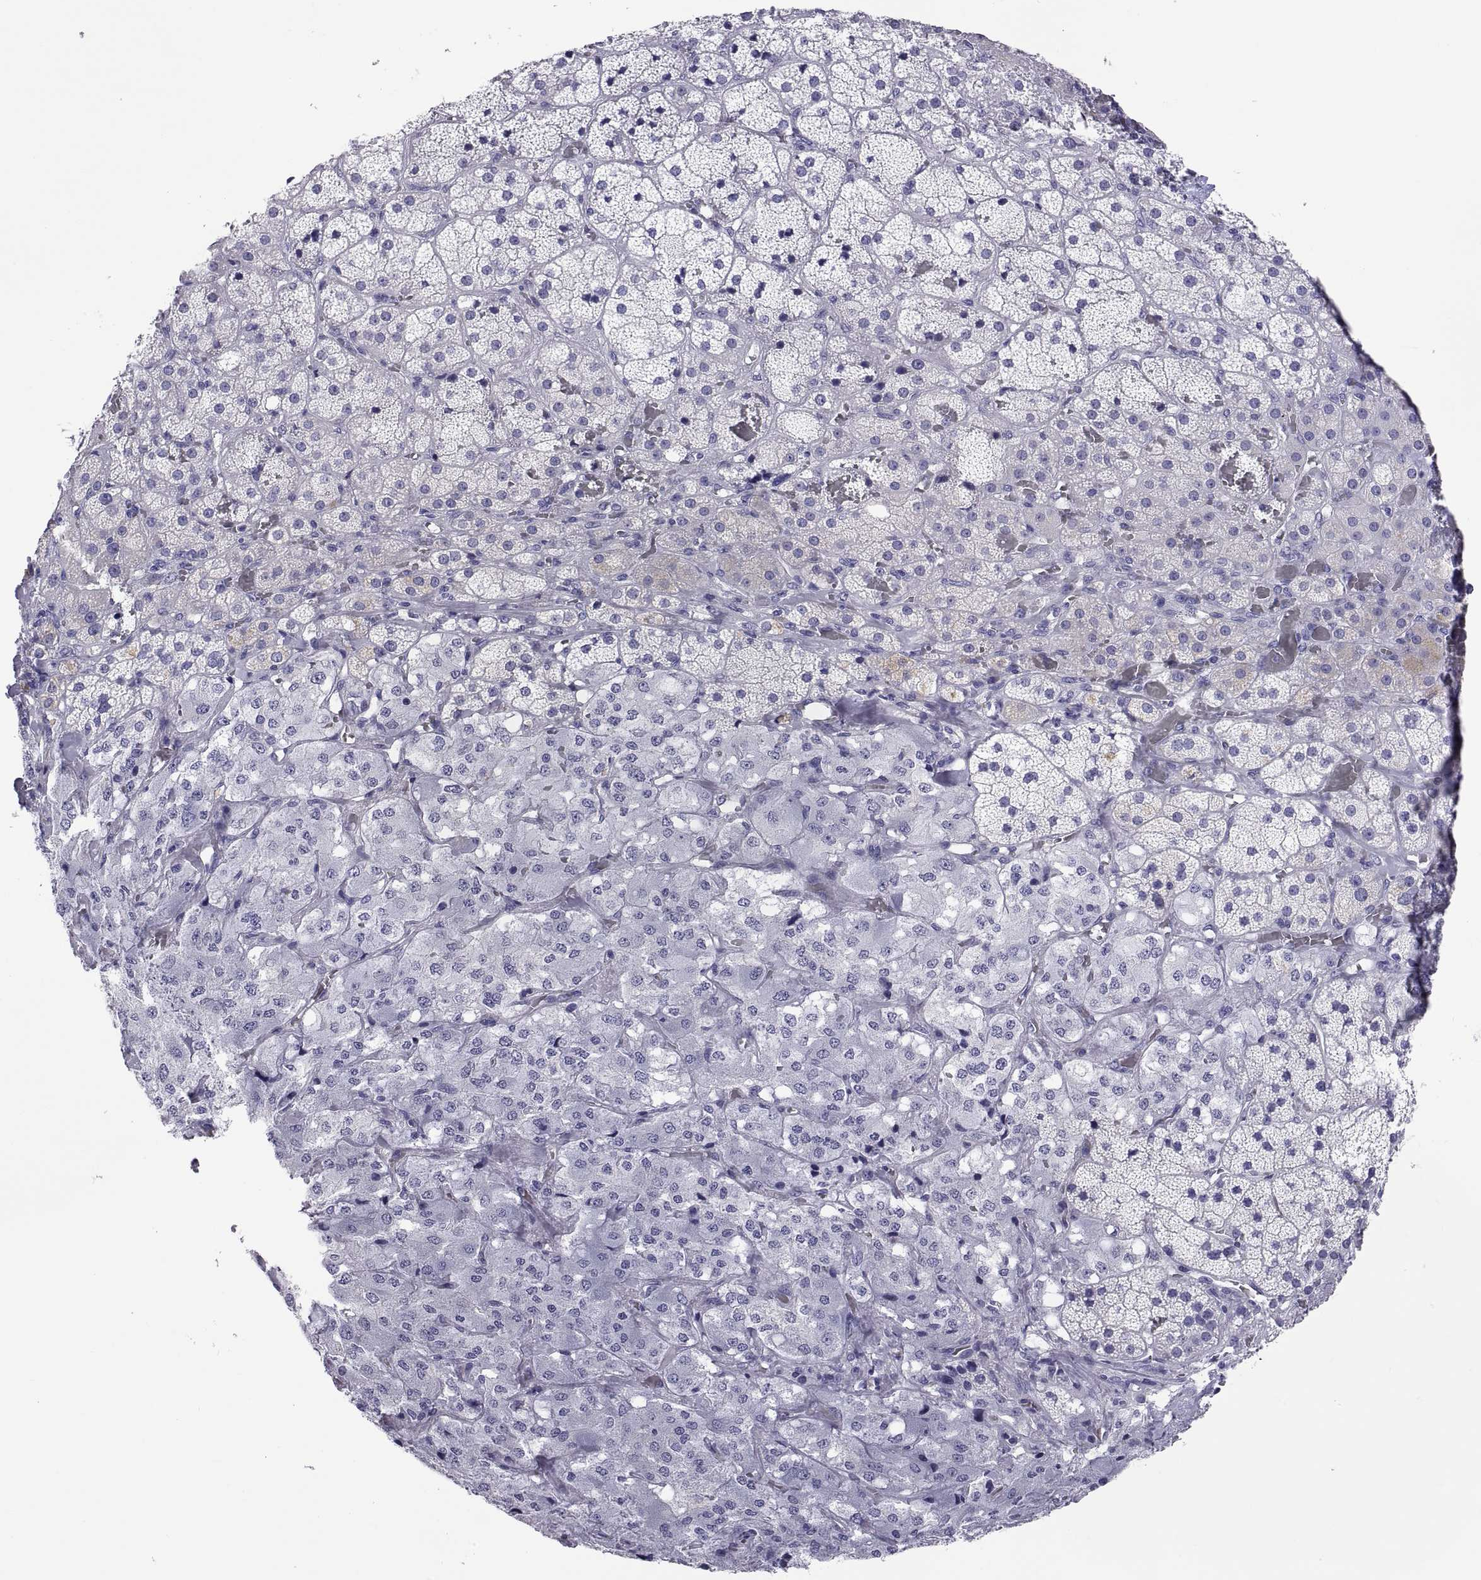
{"staining": {"intensity": "negative", "quantity": "none", "location": "none"}, "tissue": "adrenal gland", "cell_type": "Glandular cells", "image_type": "normal", "snomed": [{"axis": "morphology", "description": "Normal tissue, NOS"}, {"axis": "topography", "description": "Adrenal gland"}], "caption": "Immunohistochemistry of normal adrenal gland demonstrates no staining in glandular cells. (Brightfield microscopy of DAB (3,3'-diaminobenzidine) IHC at high magnification).", "gene": "BSPH1", "patient": {"sex": "male", "age": 57}}